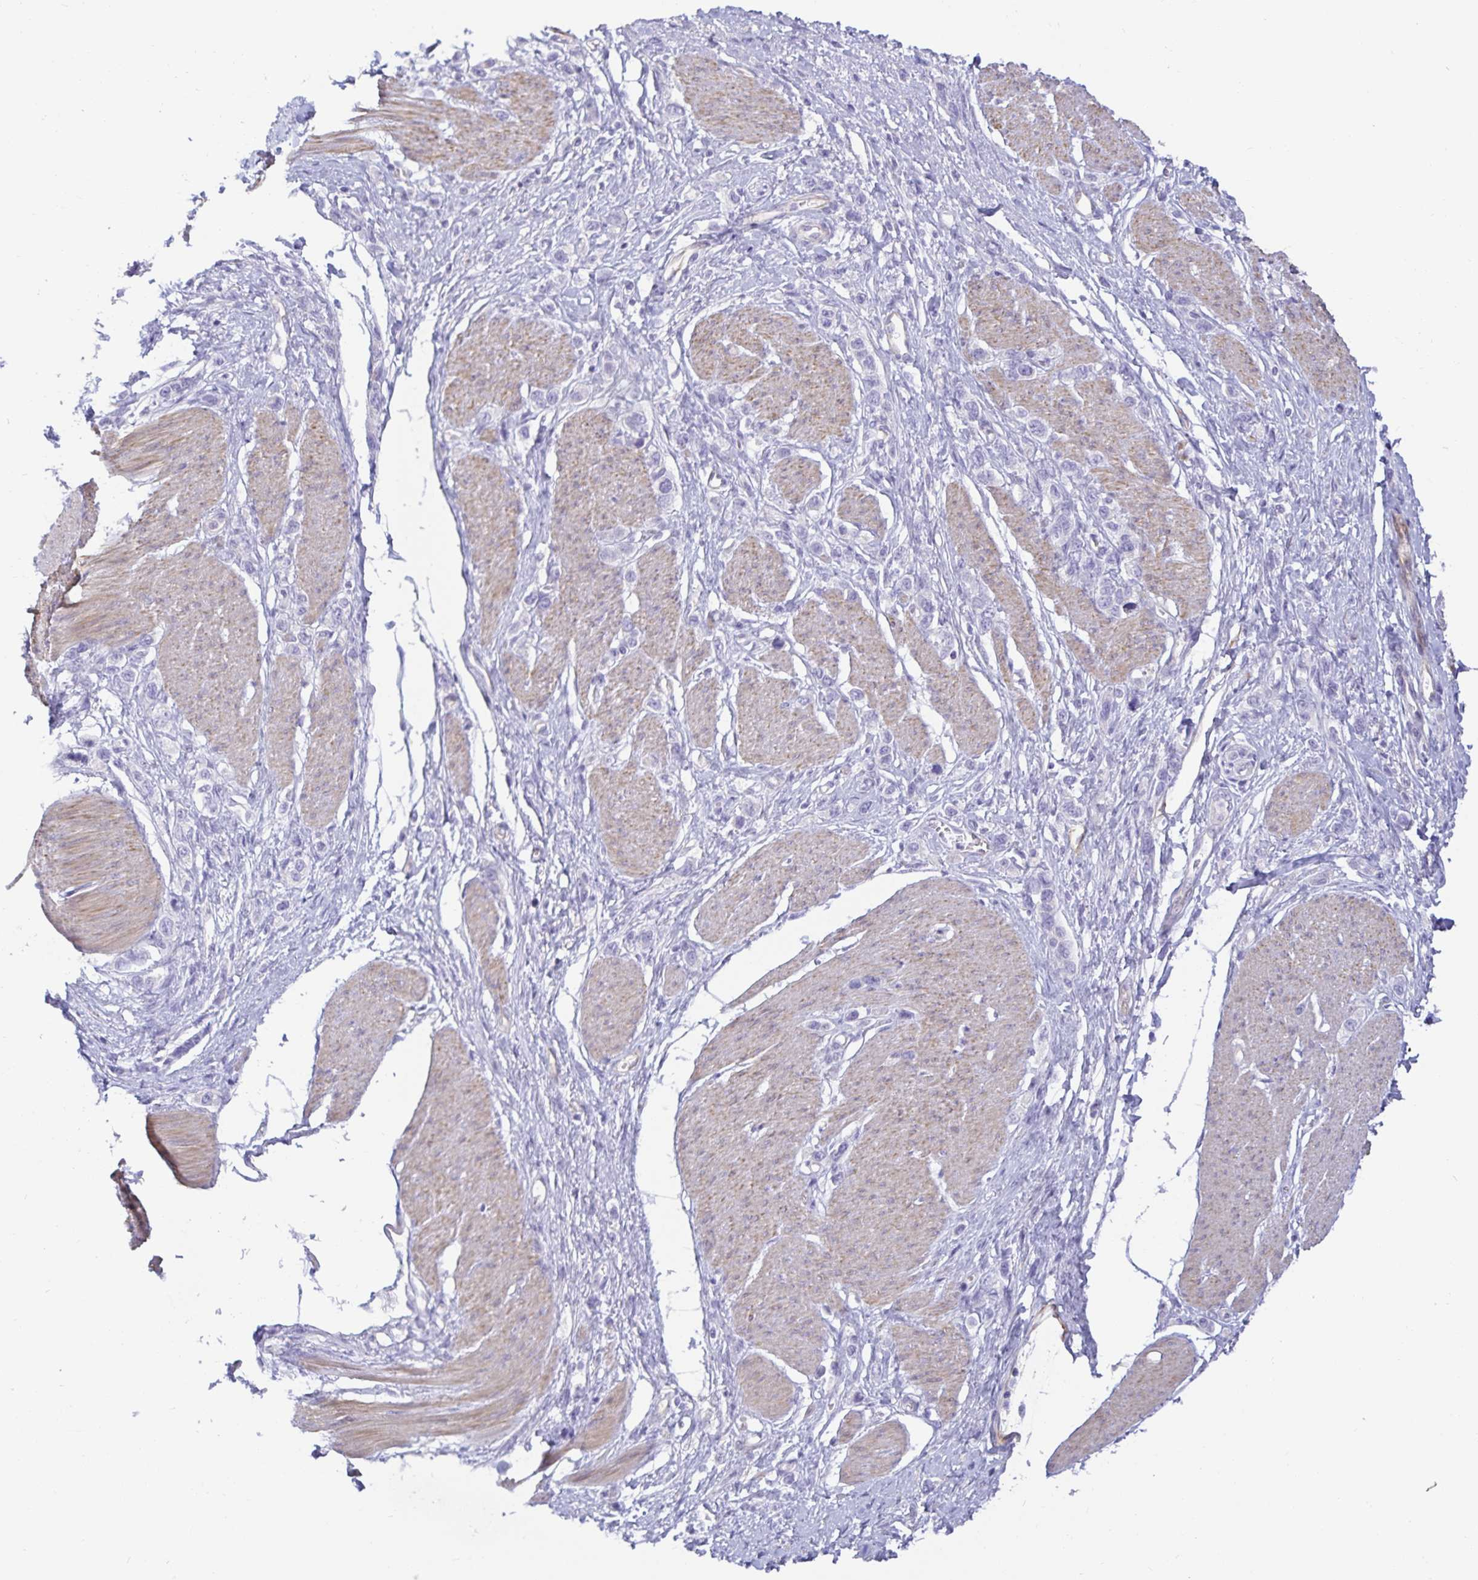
{"staining": {"intensity": "negative", "quantity": "none", "location": "none"}, "tissue": "stomach cancer", "cell_type": "Tumor cells", "image_type": "cancer", "snomed": [{"axis": "morphology", "description": "Adenocarcinoma, NOS"}, {"axis": "topography", "description": "Stomach"}], "caption": "This is an immunohistochemistry image of human stomach cancer. There is no staining in tumor cells.", "gene": "SPAG4", "patient": {"sex": "female", "age": 65}}